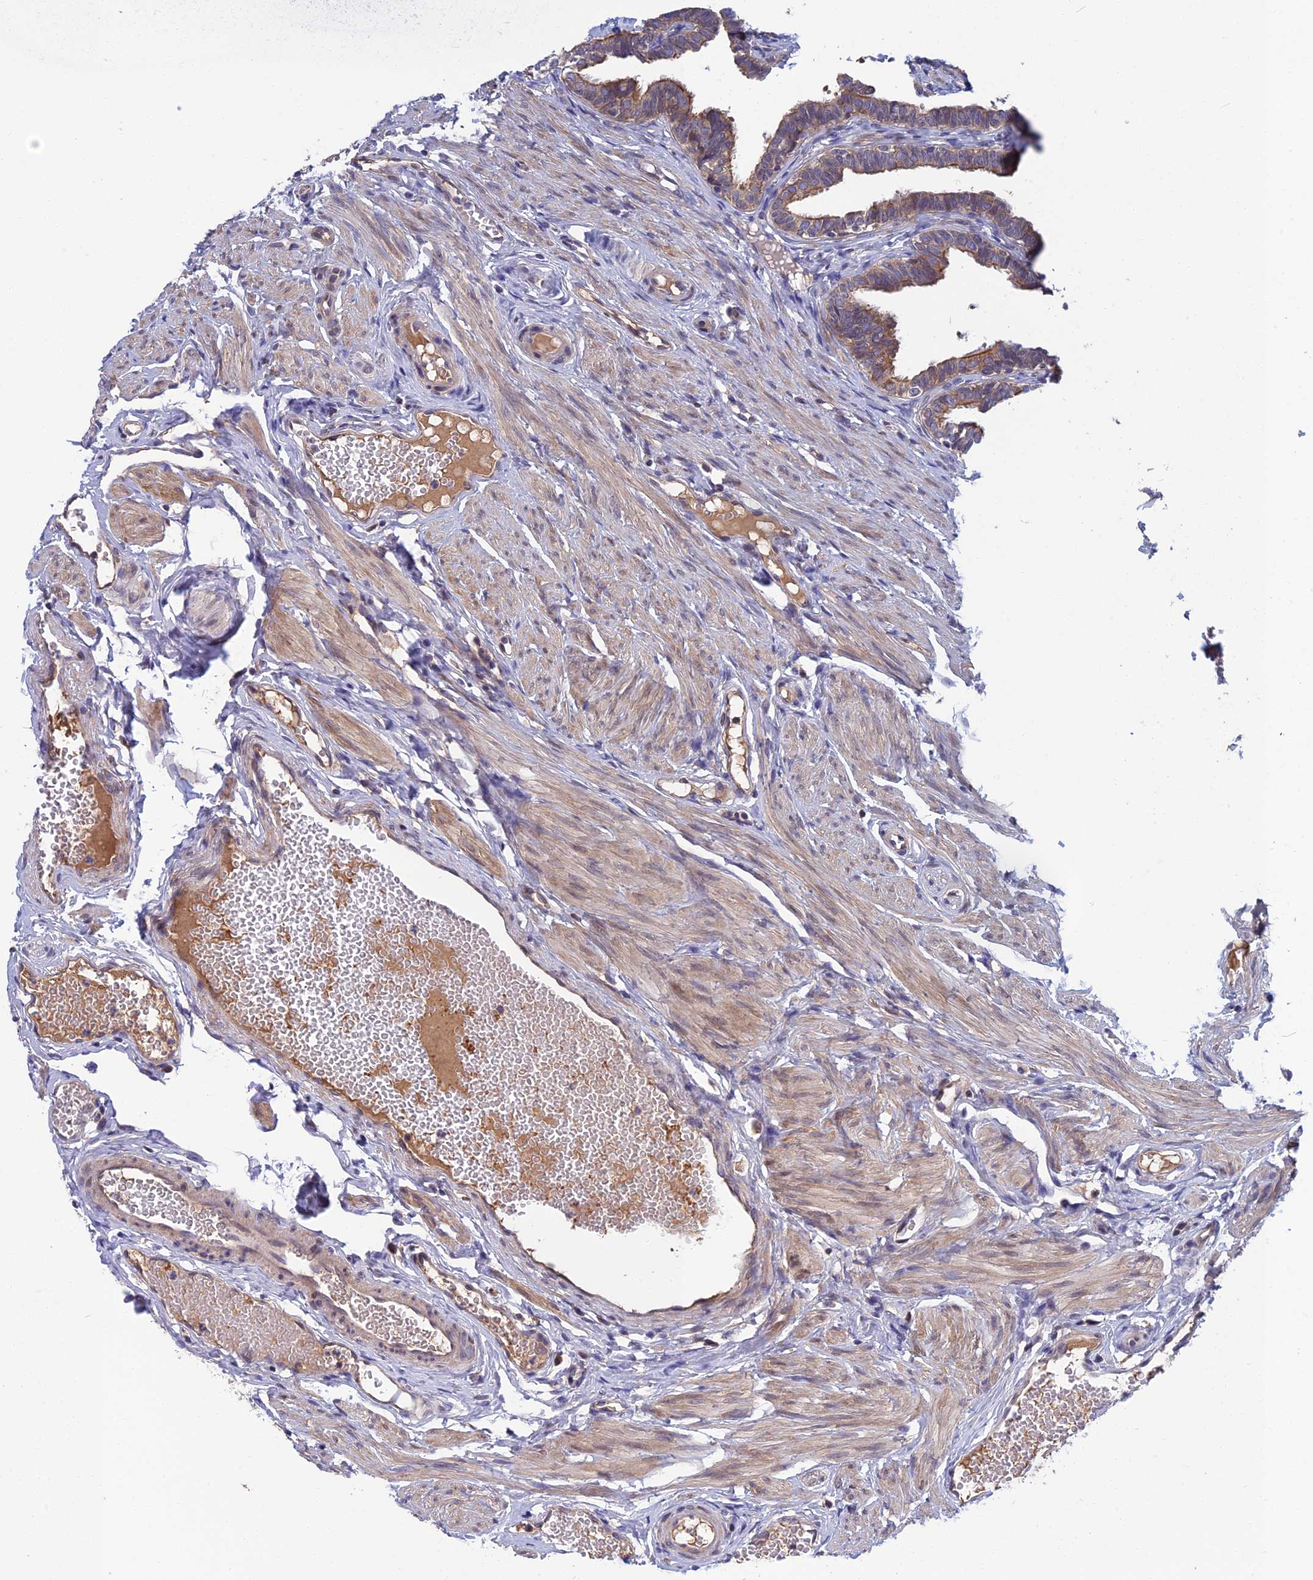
{"staining": {"intensity": "moderate", "quantity": ">75%", "location": "cytoplasmic/membranous"}, "tissue": "fallopian tube", "cell_type": "Glandular cells", "image_type": "normal", "snomed": [{"axis": "morphology", "description": "Normal tissue, NOS"}, {"axis": "topography", "description": "Fallopian tube"}, {"axis": "topography", "description": "Ovary"}], "caption": "Protein staining of normal fallopian tube exhibits moderate cytoplasmic/membranous positivity in about >75% of glandular cells.", "gene": "CRACD", "patient": {"sex": "female", "age": 23}}